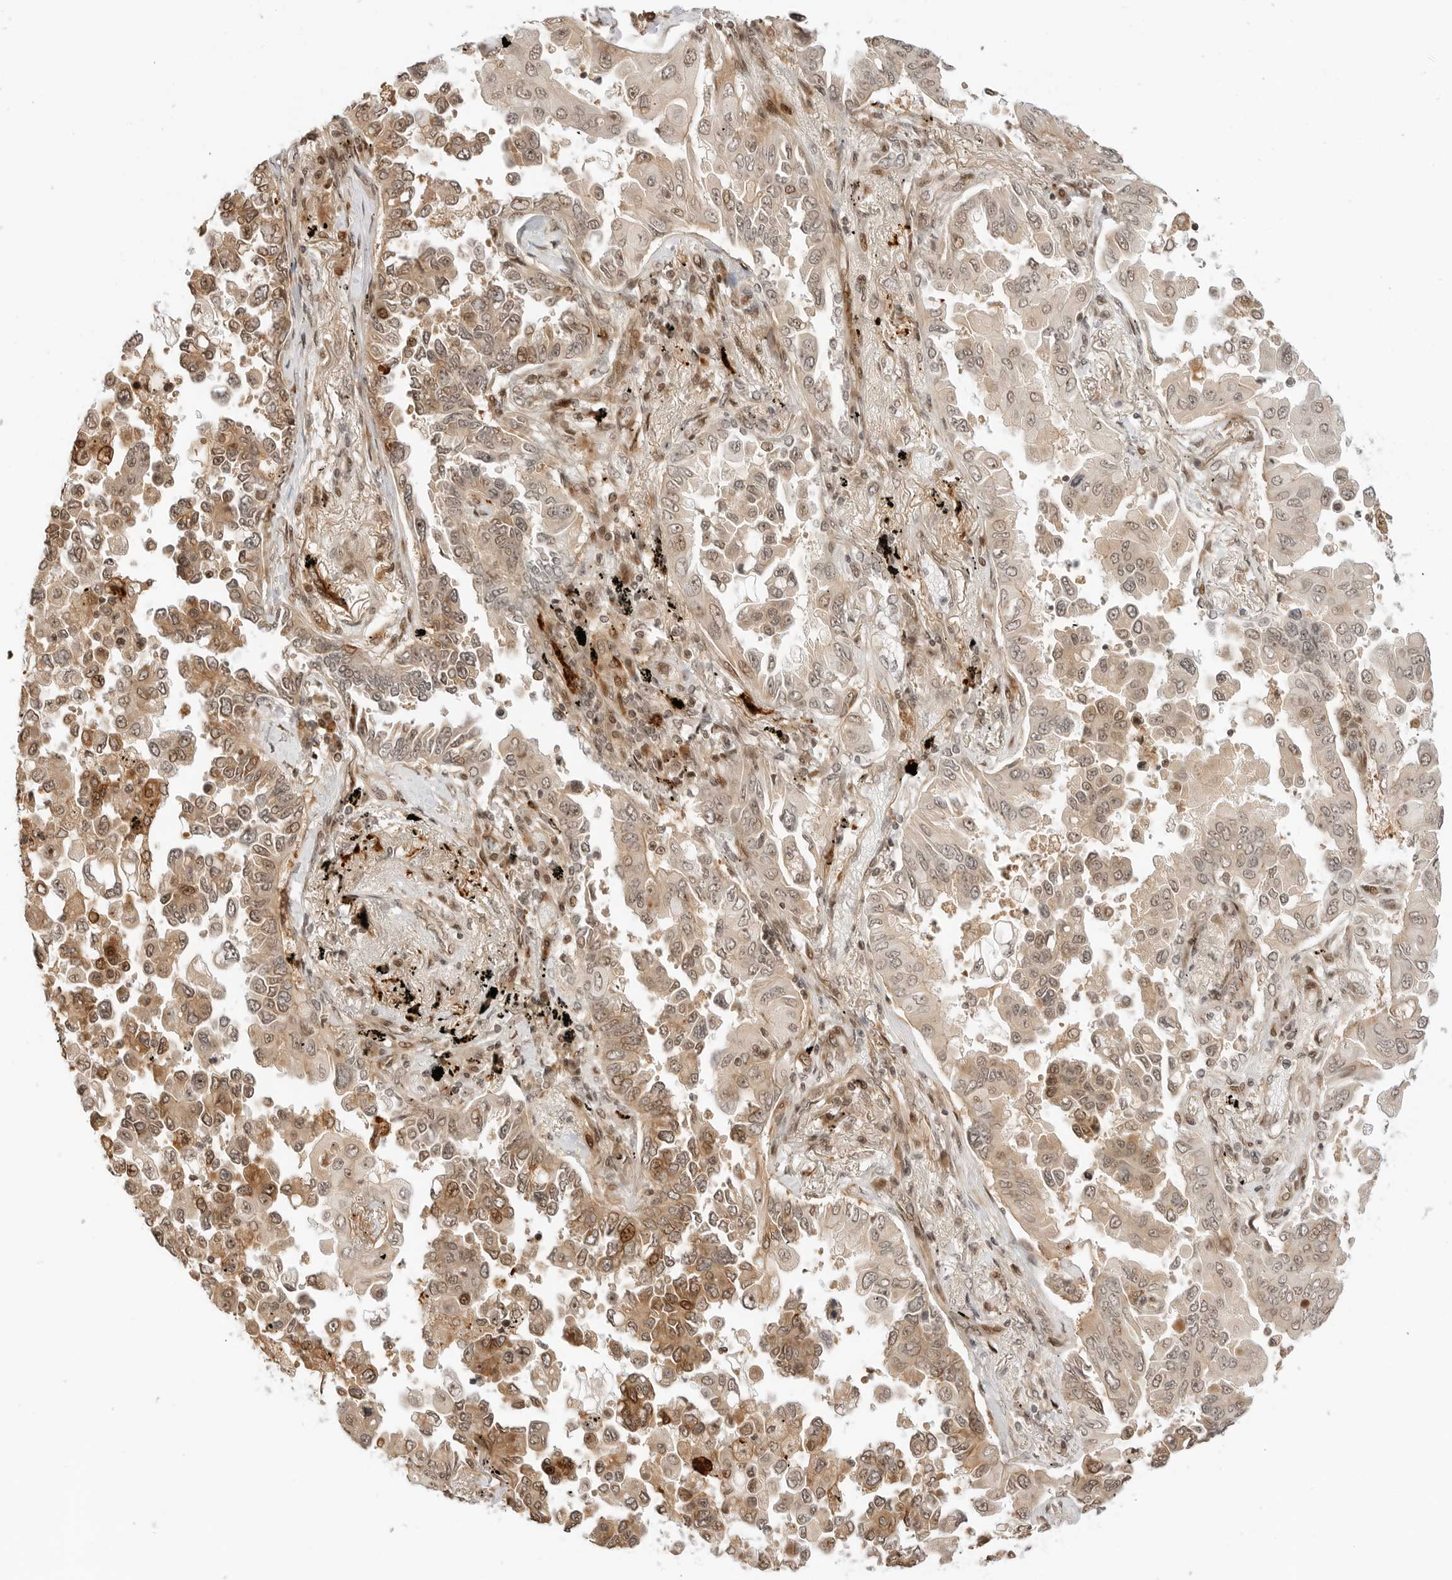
{"staining": {"intensity": "weak", "quantity": ">75%", "location": "cytoplasmic/membranous,nuclear"}, "tissue": "lung cancer", "cell_type": "Tumor cells", "image_type": "cancer", "snomed": [{"axis": "morphology", "description": "Adenocarcinoma, NOS"}, {"axis": "topography", "description": "Lung"}], "caption": "There is low levels of weak cytoplasmic/membranous and nuclear expression in tumor cells of lung cancer (adenocarcinoma), as demonstrated by immunohistochemical staining (brown color).", "gene": "GEM", "patient": {"sex": "female", "age": 67}}